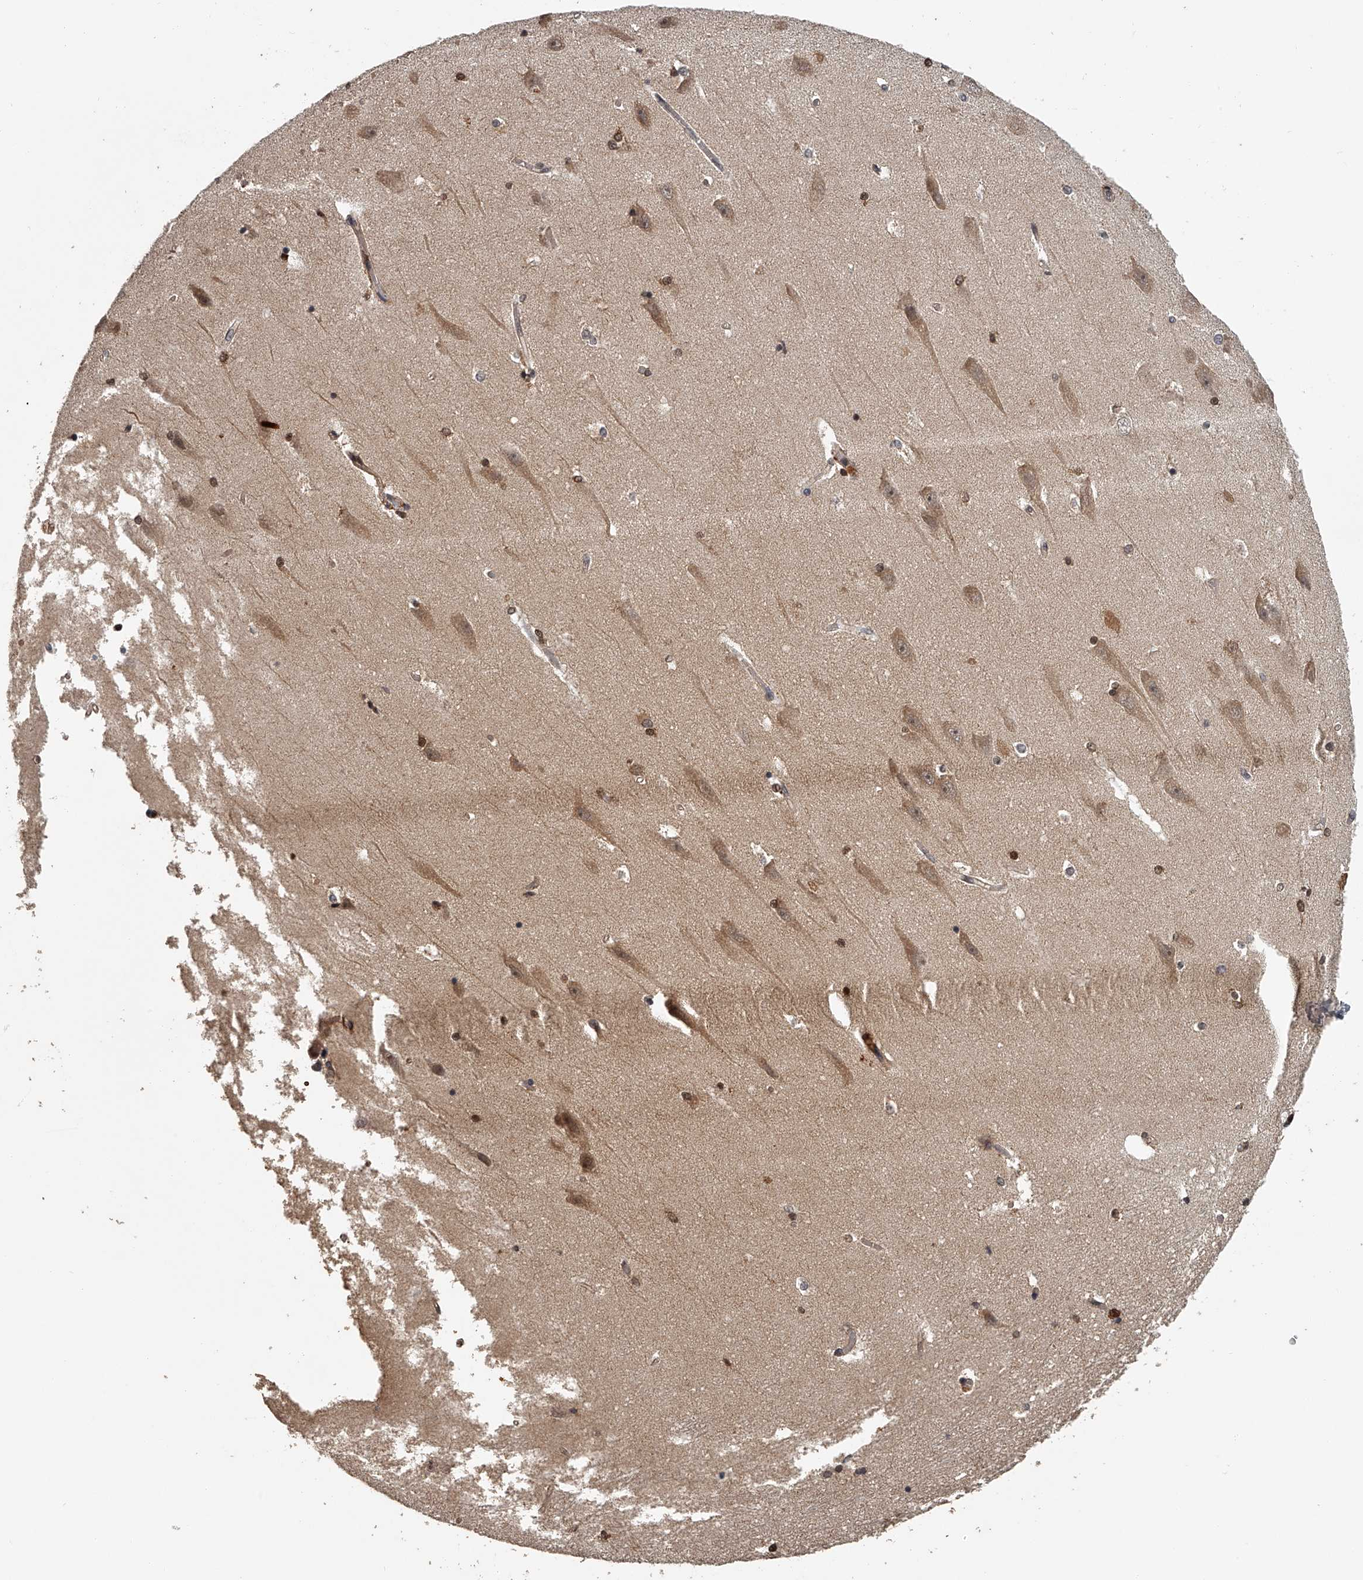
{"staining": {"intensity": "moderate", "quantity": "25%-75%", "location": "cytoplasmic/membranous,nuclear"}, "tissue": "hippocampus", "cell_type": "Glial cells", "image_type": "normal", "snomed": [{"axis": "morphology", "description": "Normal tissue, NOS"}, {"axis": "topography", "description": "Hippocampus"}], "caption": "Moderate cytoplasmic/membranous,nuclear staining is identified in about 25%-75% of glial cells in benign hippocampus. Using DAB (brown) and hematoxylin (blue) stains, captured at high magnification using brightfield microscopy.", "gene": "PLEKHG1", "patient": {"sex": "male", "age": 45}}